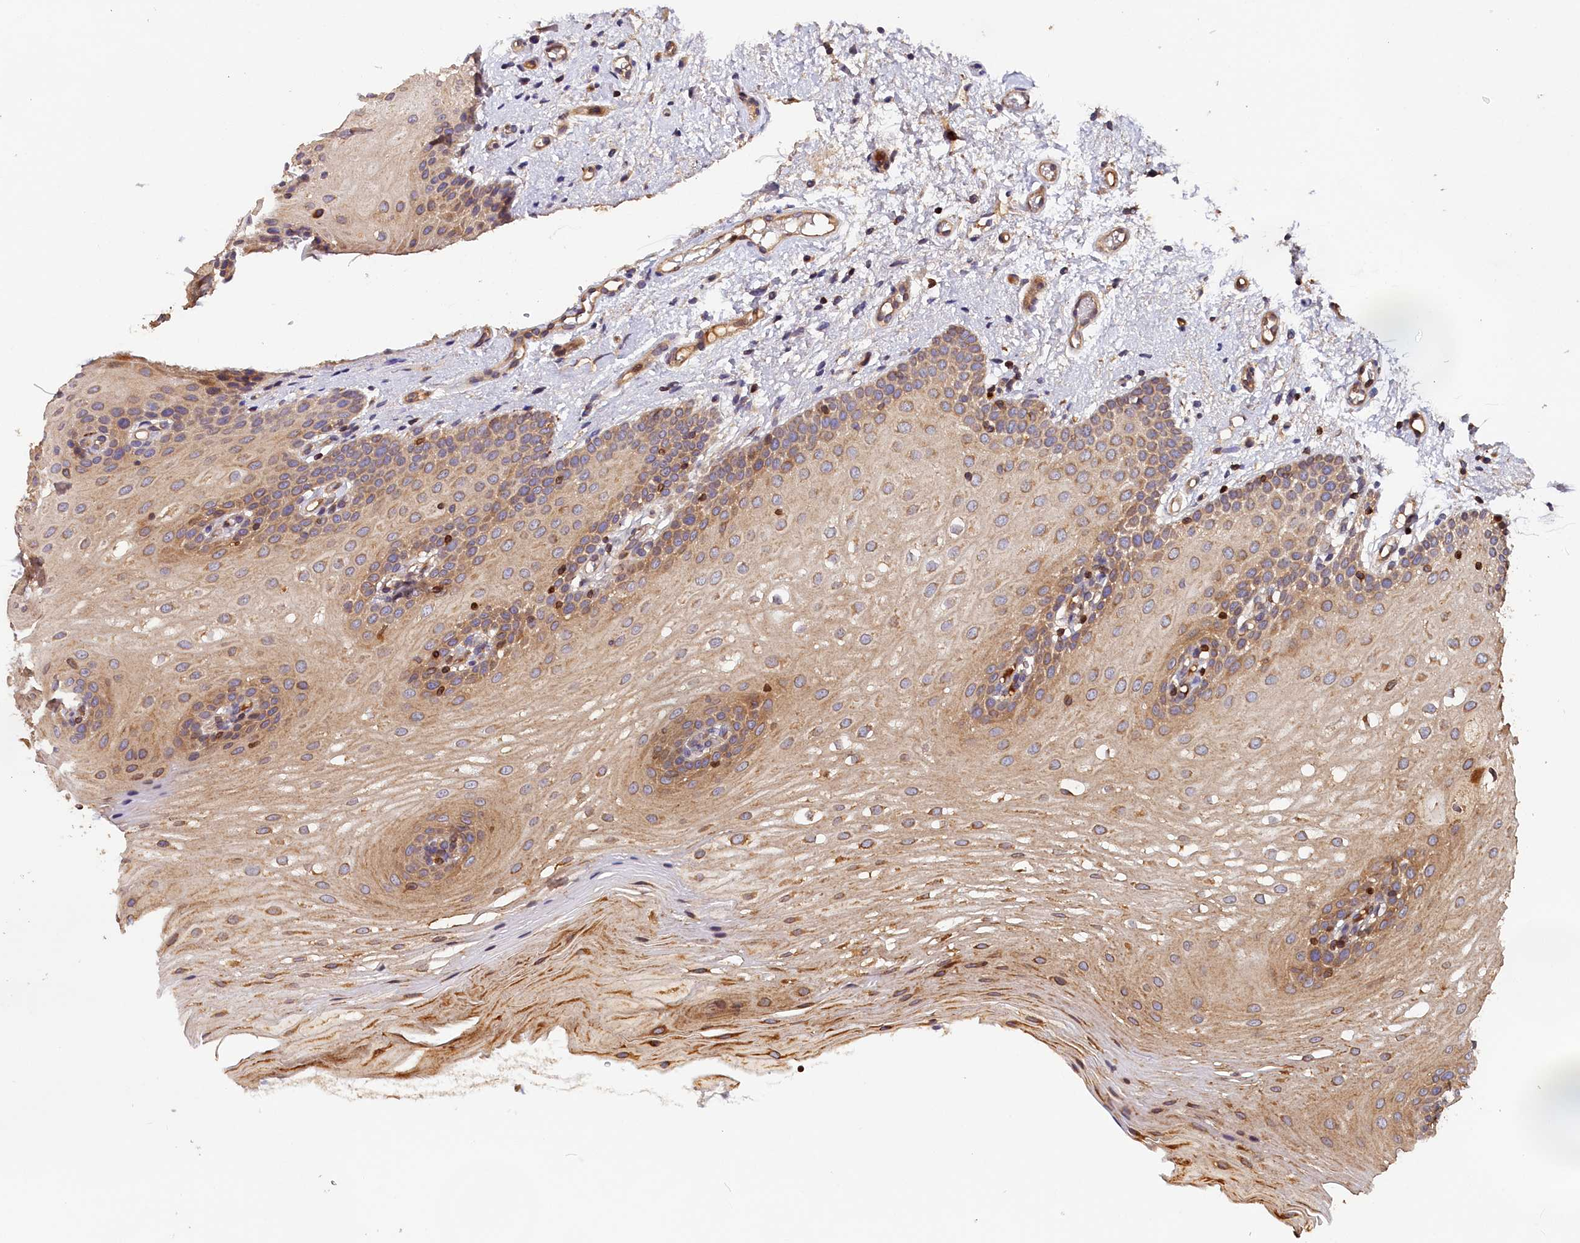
{"staining": {"intensity": "moderate", "quantity": ">75%", "location": "cytoplasmic/membranous"}, "tissue": "oral mucosa", "cell_type": "Squamous epithelial cells", "image_type": "normal", "snomed": [{"axis": "morphology", "description": "Normal tissue, NOS"}, {"axis": "topography", "description": "Oral tissue"}], "caption": "Immunohistochemical staining of unremarkable human oral mucosa reveals moderate cytoplasmic/membranous protein positivity in about >75% of squamous epithelial cells.", "gene": "HMOX2", "patient": {"sex": "female", "age": 54}}